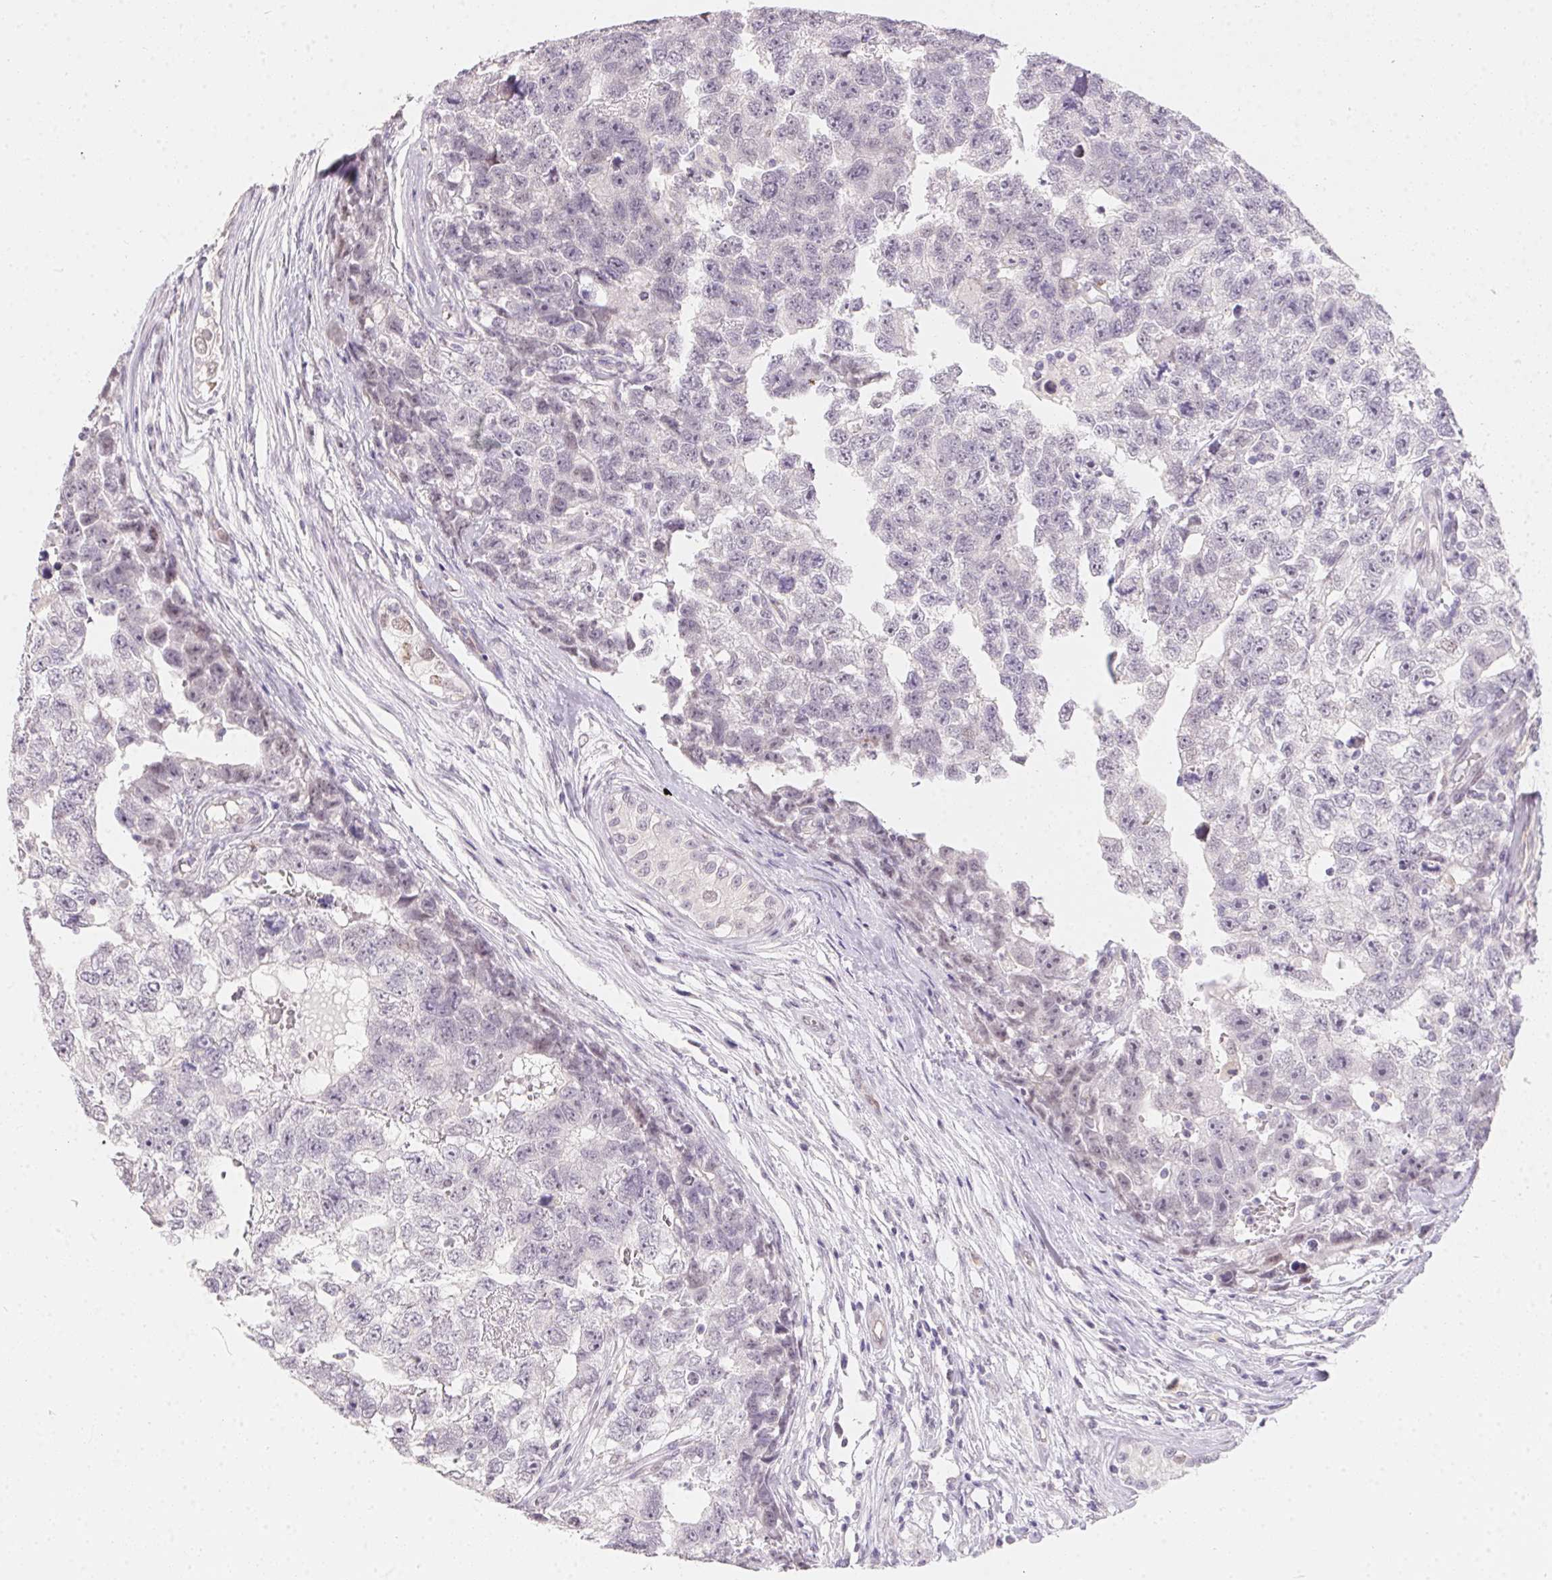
{"staining": {"intensity": "weak", "quantity": "<25%", "location": "nuclear"}, "tissue": "testis cancer", "cell_type": "Tumor cells", "image_type": "cancer", "snomed": [{"axis": "morphology", "description": "Carcinoma, Embryonal, NOS"}, {"axis": "topography", "description": "Testis"}], "caption": "High magnification brightfield microscopy of embryonal carcinoma (testis) stained with DAB (3,3'-diaminobenzidine) (brown) and counterstained with hematoxylin (blue): tumor cells show no significant staining.", "gene": "MORC1", "patient": {"sex": "male", "age": 22}}